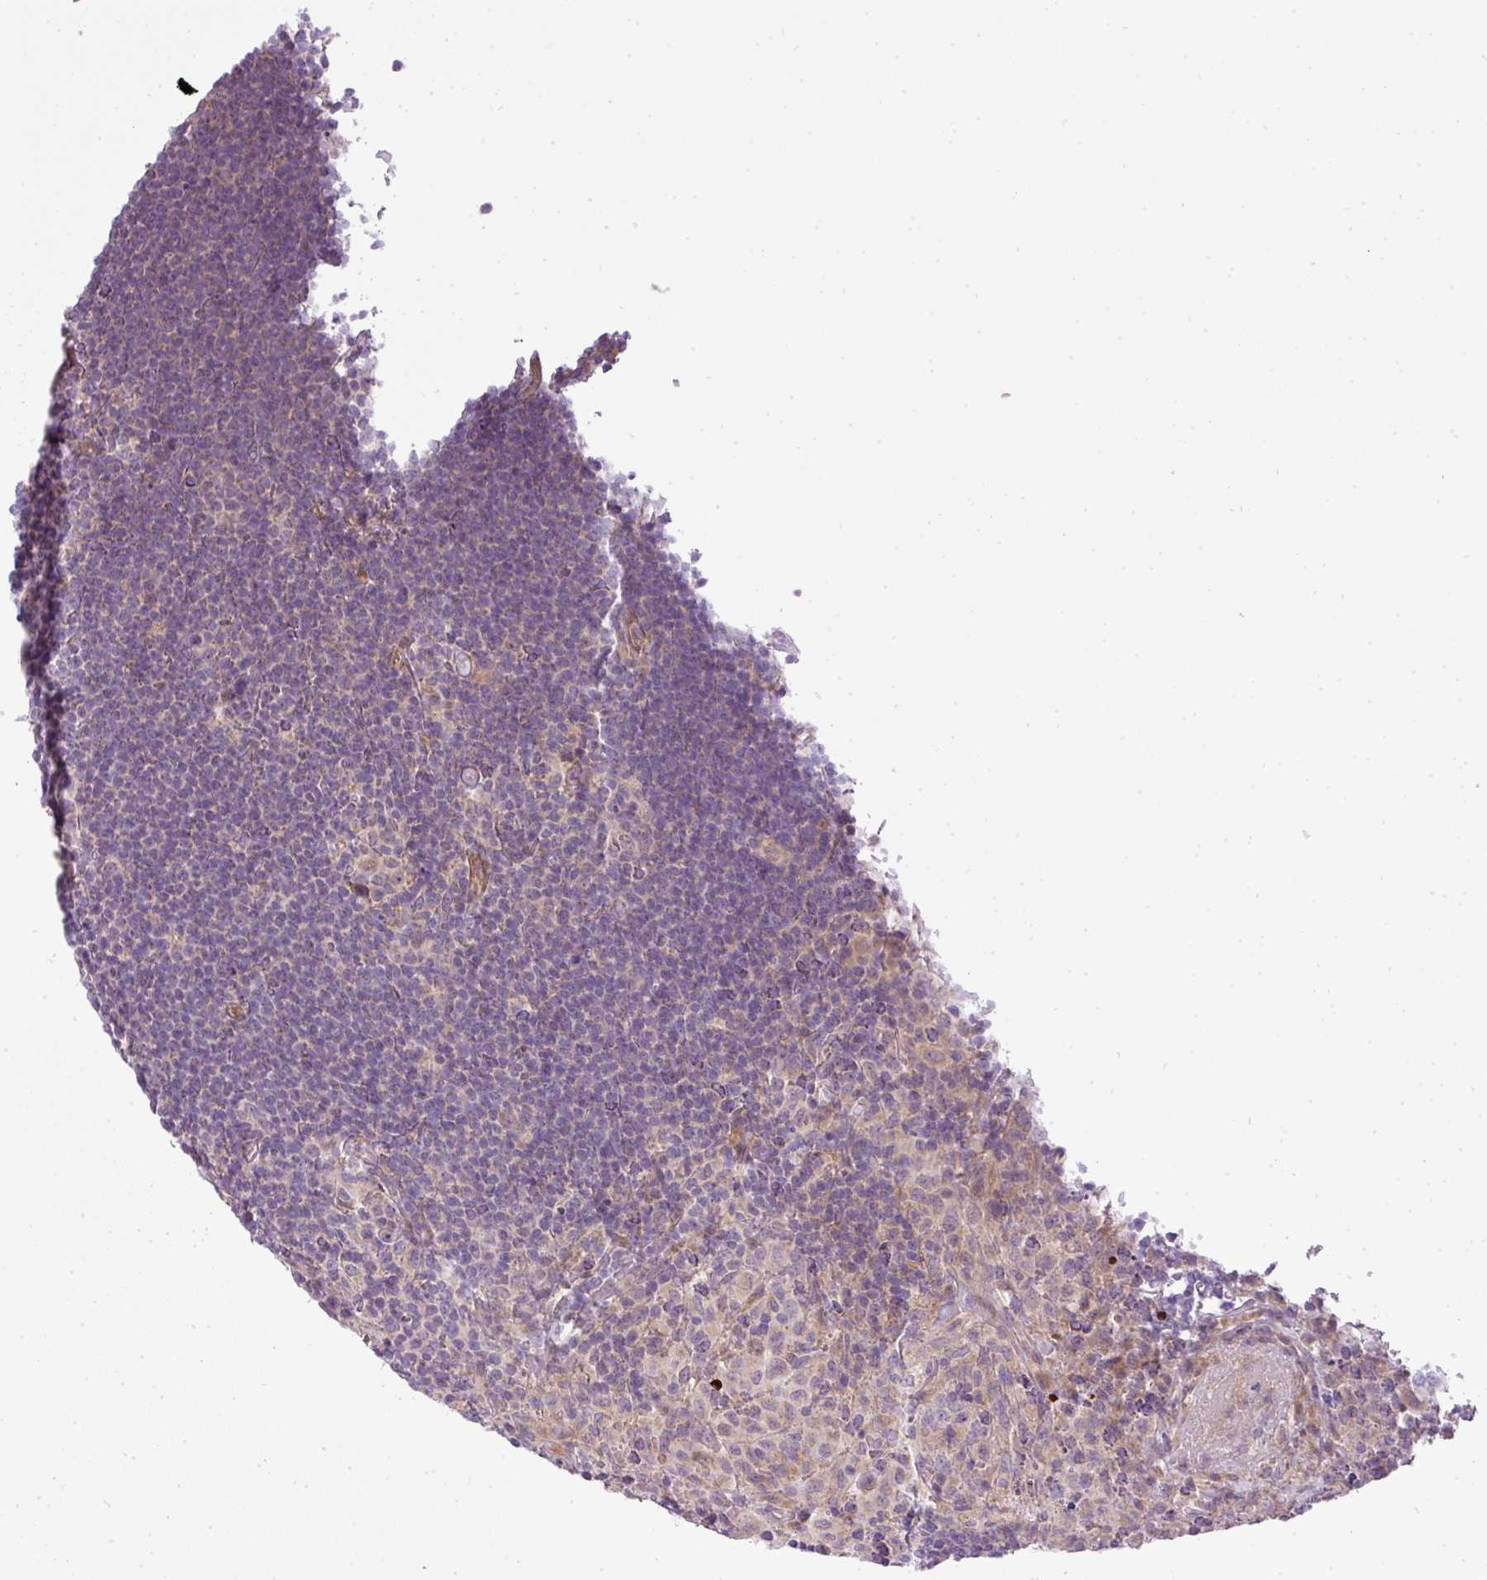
{"staining": {"intensity": "negative", "quantity": "none", "location": "none"}, "tissue": "lymphoma", "cell_type": "Tumor cells", "image_type": "cancer", "snomed": [{"axis": "morphology", "description": "Hodgkin's disease, NOS"}, {"axis": "topography", "description": "Lymph node"}], "caption": "The micrograph shows no staining of tumor cells in Hodgkin's disease.", "gene": "ZDHHC1", "patient": {"sex": "female", "age": 57}}